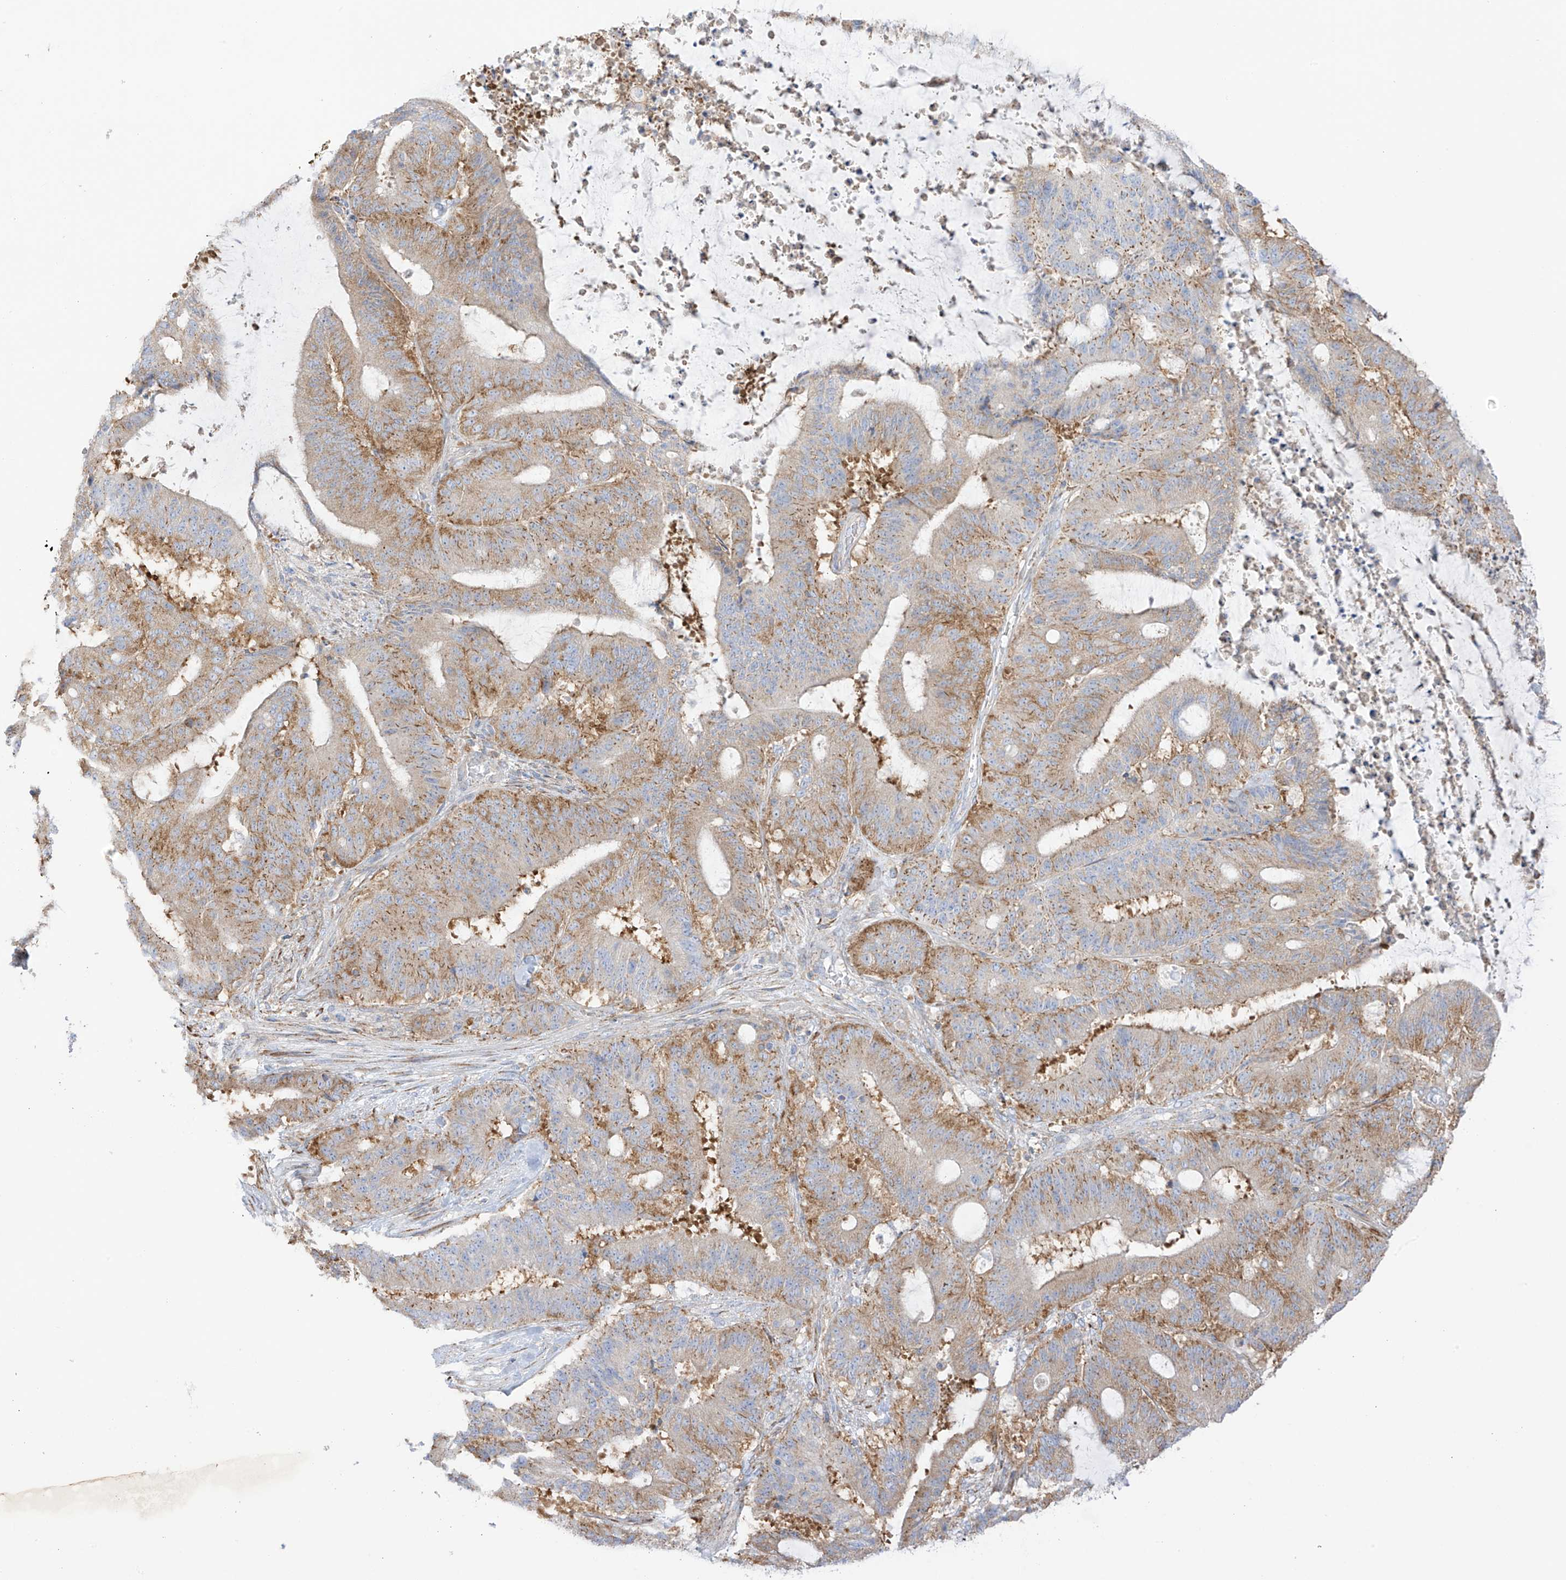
{"staining": {"intensity": "moderate", "quantity": ">75%", "location": "cytoplasmic/membranous"}, "tissue": "liver cancer", "cell_type": "Tumor cells", "image_type": "cancer", "snomed": [{"axis": "morphology", "description": "Normal tissue, NOS"}, {"axis": "morphology", "description": "Cholangiocarcinoma"}, {"axis": "topography", "description": "Liver"}, {"axis": "topography", "description": "Peripheral nerve tissue"}], "caption": "Protein analysis of liver cancer tissue displays moderate cytoplasmic/membranous expression in about >75% of tumor cells.", "gene": "XKR3", "patient": {"sex": "female", "age": 73}}